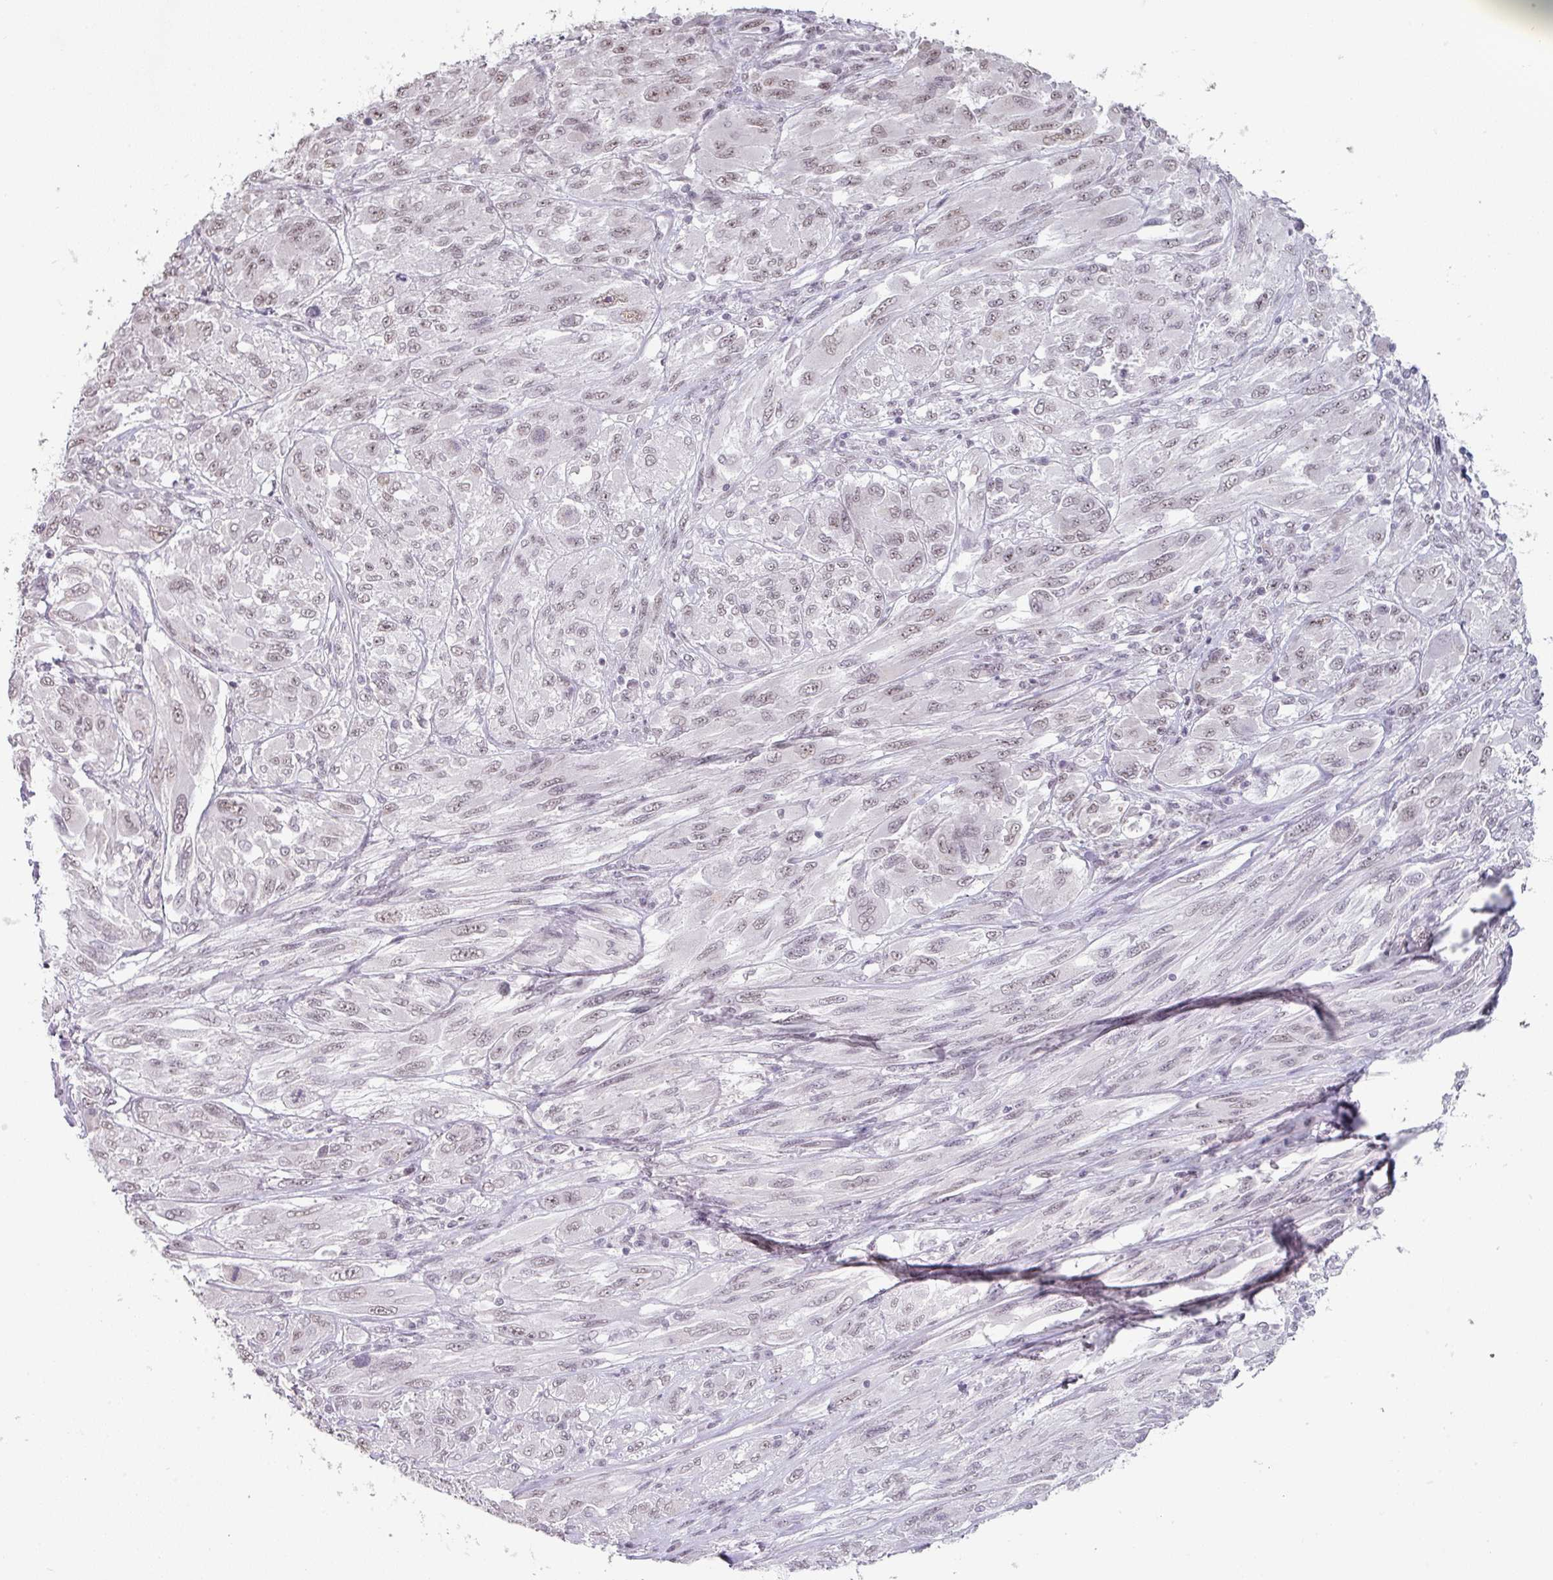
{"staining": {"intensity": "weak", "quantity": "25%-75%", "location": "nuclear"}, "tissue": "melanoma", "cell_type": "Tumor cells", "image_type": "cancer", "snomed": [{"axis": "morphology", "description": "Malignant melanoma, NOS"}, {"axis": "topography", "description": "Skin"}], "caption": "Protein positivity by immunohistochemistry shows weak nuclear expression in approximately 25%-75% of tumor cells in malignant melanoma.", "gene": "SPRR1A", "patient": {"sex": "female", "age": 91}}